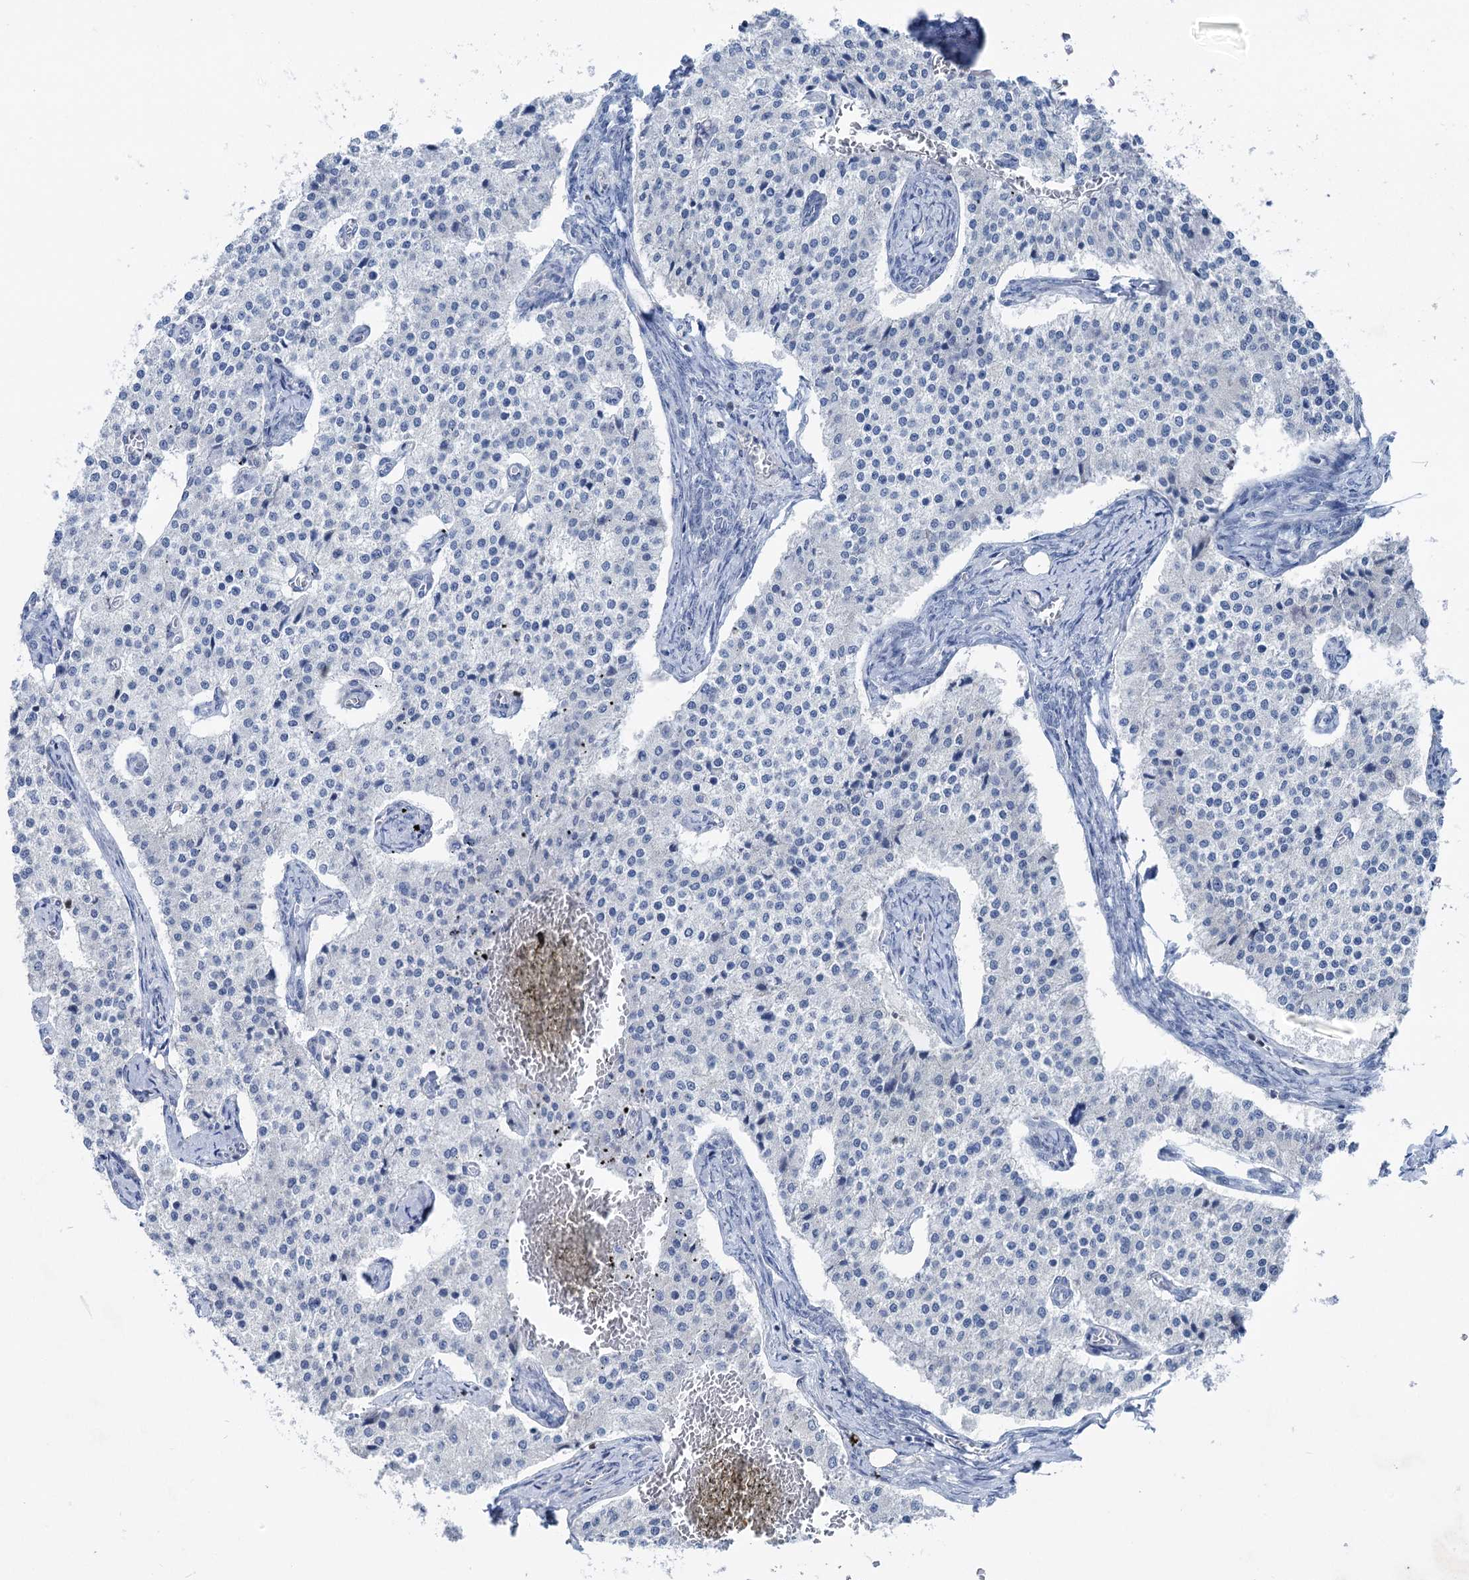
{"staining": {"intensity": "negative", "quantity": "none", "location": "none"}, "tissue": "carcinoid", "cell_type": "Tumor cells", "image_type": "cancer", "snomed": [{"axis": "morphology", "description": "Carcinoid, malignant, NOS"}, {"axis": "topography", "description": "Colon"}], "caption": "Human carcinoid stained for a protein using immunohistochemistry (IHC) reveals no staining in tumor cells.", "gene": "ELP4", "patient": {"sex": "female", "age": 52}}